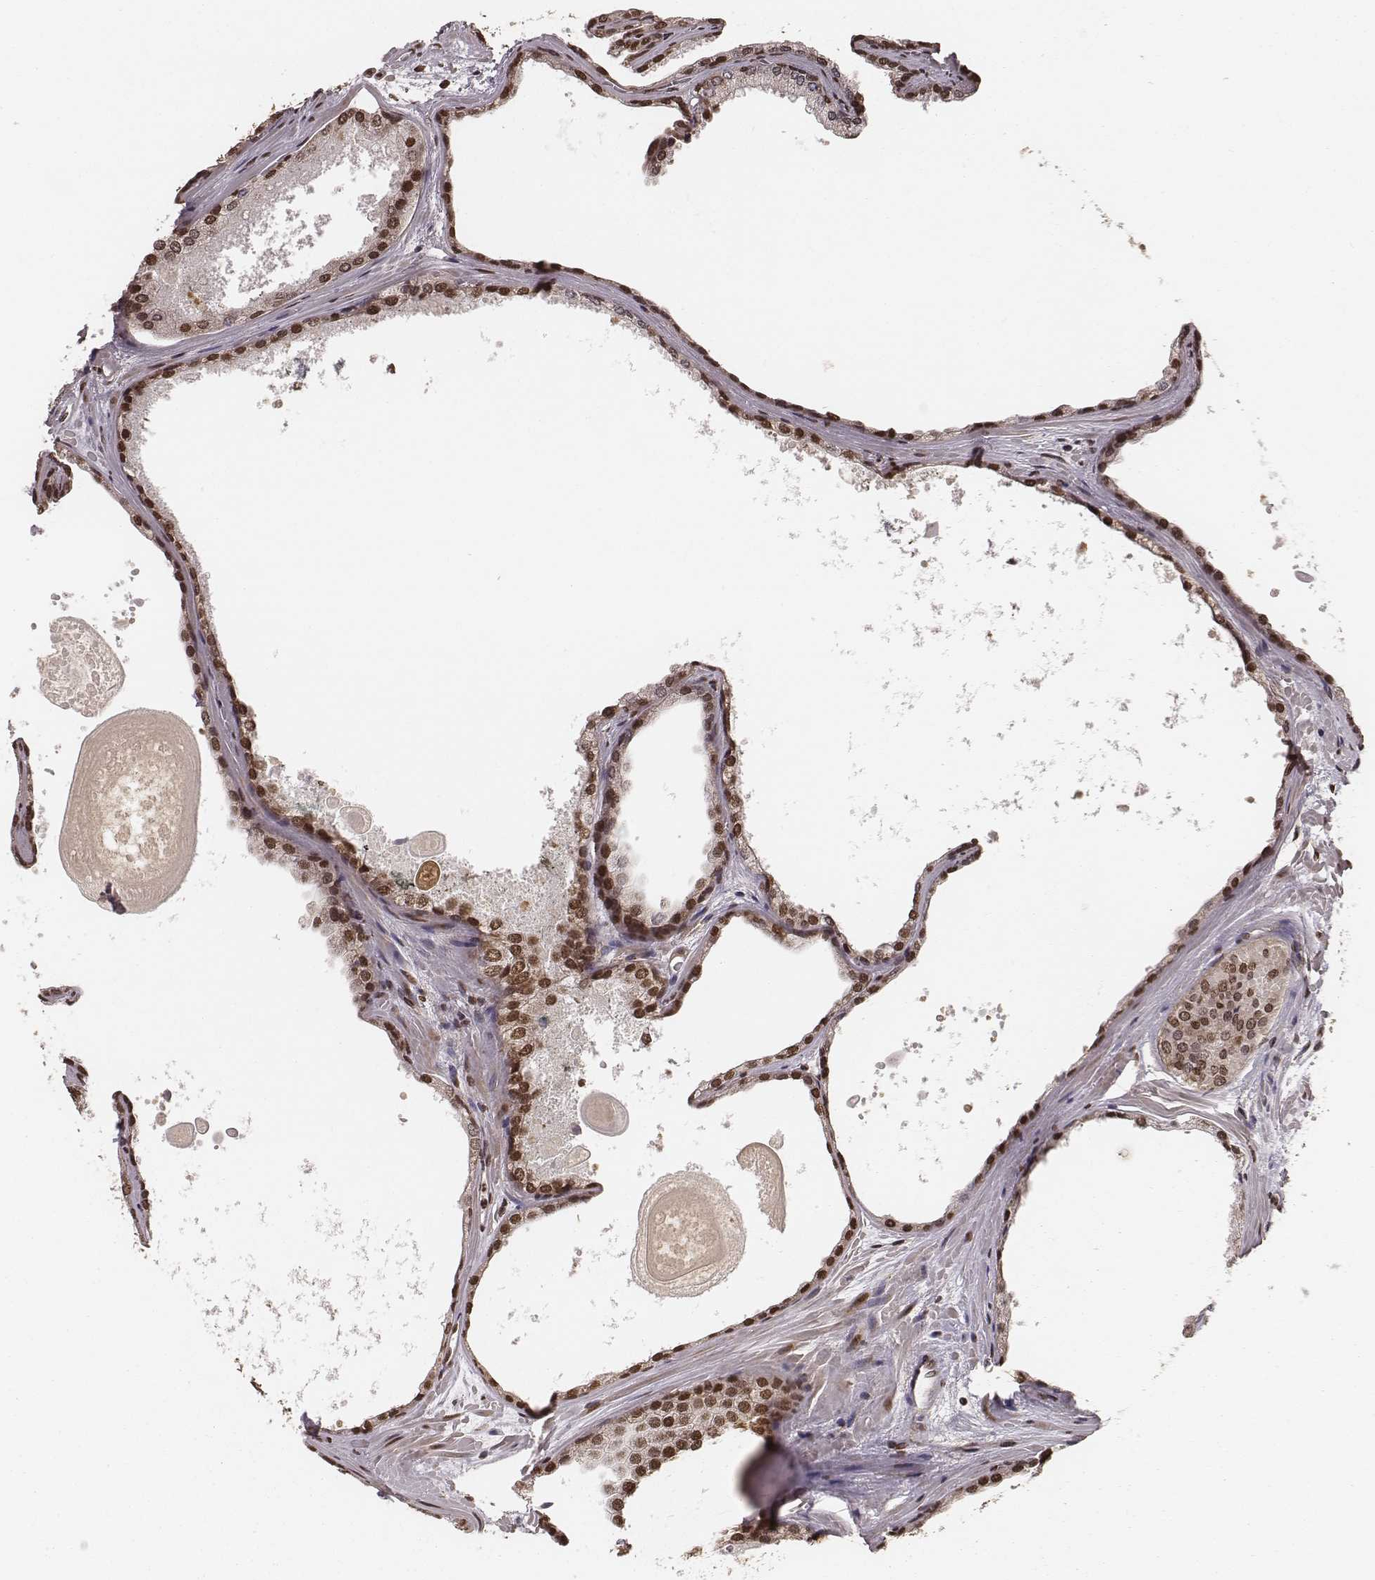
{"staining": {"intensity": "moderate", "quantity": ">75%", "location": "cytoplasmic/membranous,nuclear"}, "tissue": "prostate cancer", "cell_type": "Tumor cells", "image_type": "cancer", "snomed": [{"axis": "morphology", "description": "Adenocarcinoma, Low grade"}, {"axis": "topography", "description": "Prostate"}], "caption": "DAB (3,3'-diaminobenzidine) immunohistochemical staining of human adenocarcinoma (low-grade) (prostate) displays moderate cytoplasmic/membranous and nuclear protein staining in about >75% of tumor cells. The staining is performed using DAB (3,3'-diaminobenzidine) brown chromogen to label protein expression. The nuclei are counter-stained blue using hematoxylin.", "gene": "NFX1", "patient": {"sex": "male", "age": 56}}